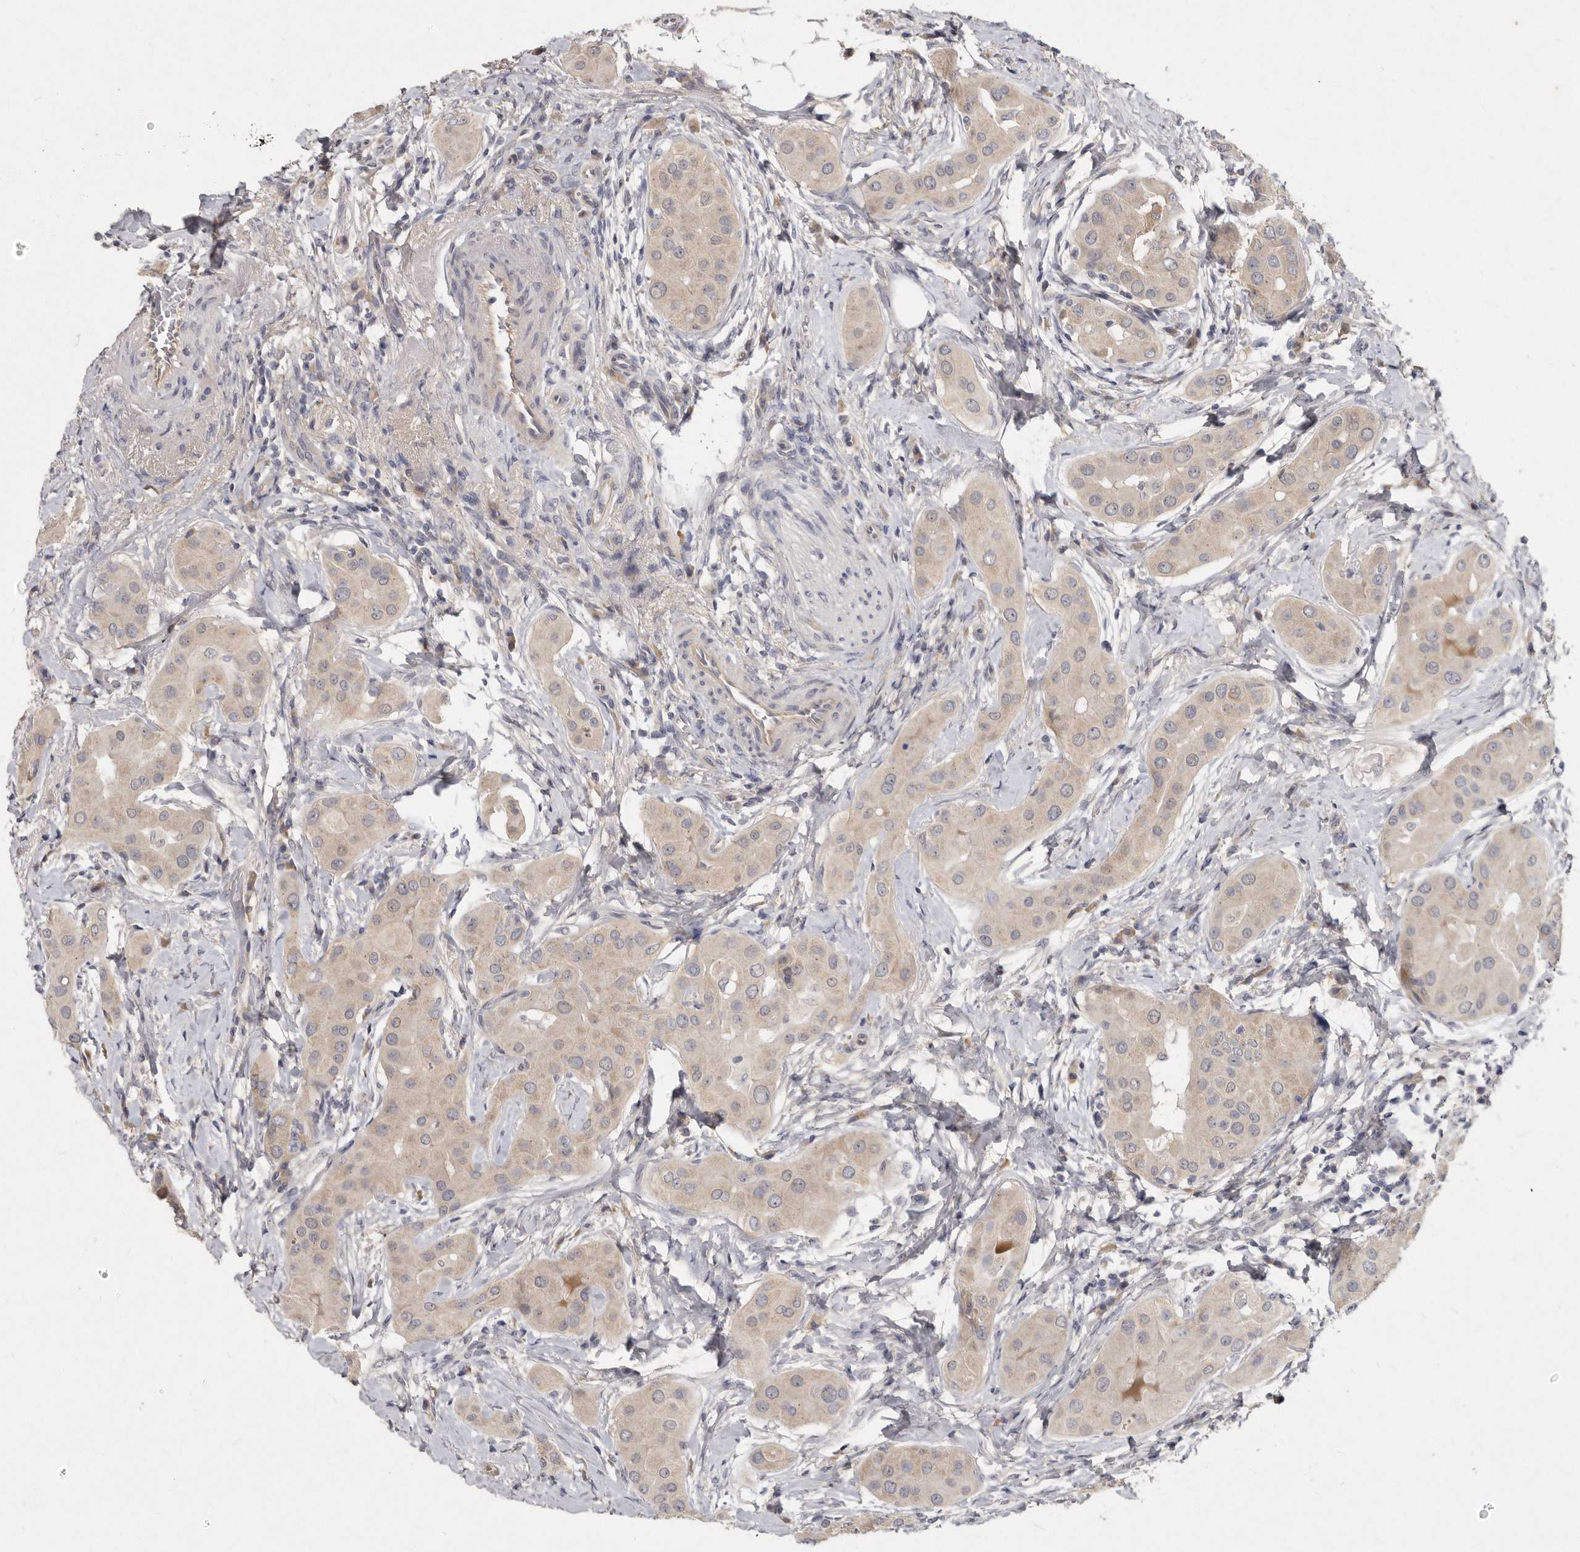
{"staining": {"intensity": "weak", "quantity": "<25%", "location": "cytoplasmic/membranous"}, "tissue": "thyroid cancer", "cell_type": "Tumor cells", "image_type": "cancer", "snomed": [{"axis": "morphology", "description": "Papillary adenocarcinoma, NOS"}, {"axis": "topography", "description": "Thyroid gland"}], "caption": "This is an immunohistochemistry (IHC) histopathology image of papillary adenocarcinoma (thyroid). There is no expression in tumor cells.", "gene": "SLC22A1", "patient": {"sex": "male", "age": 33}}